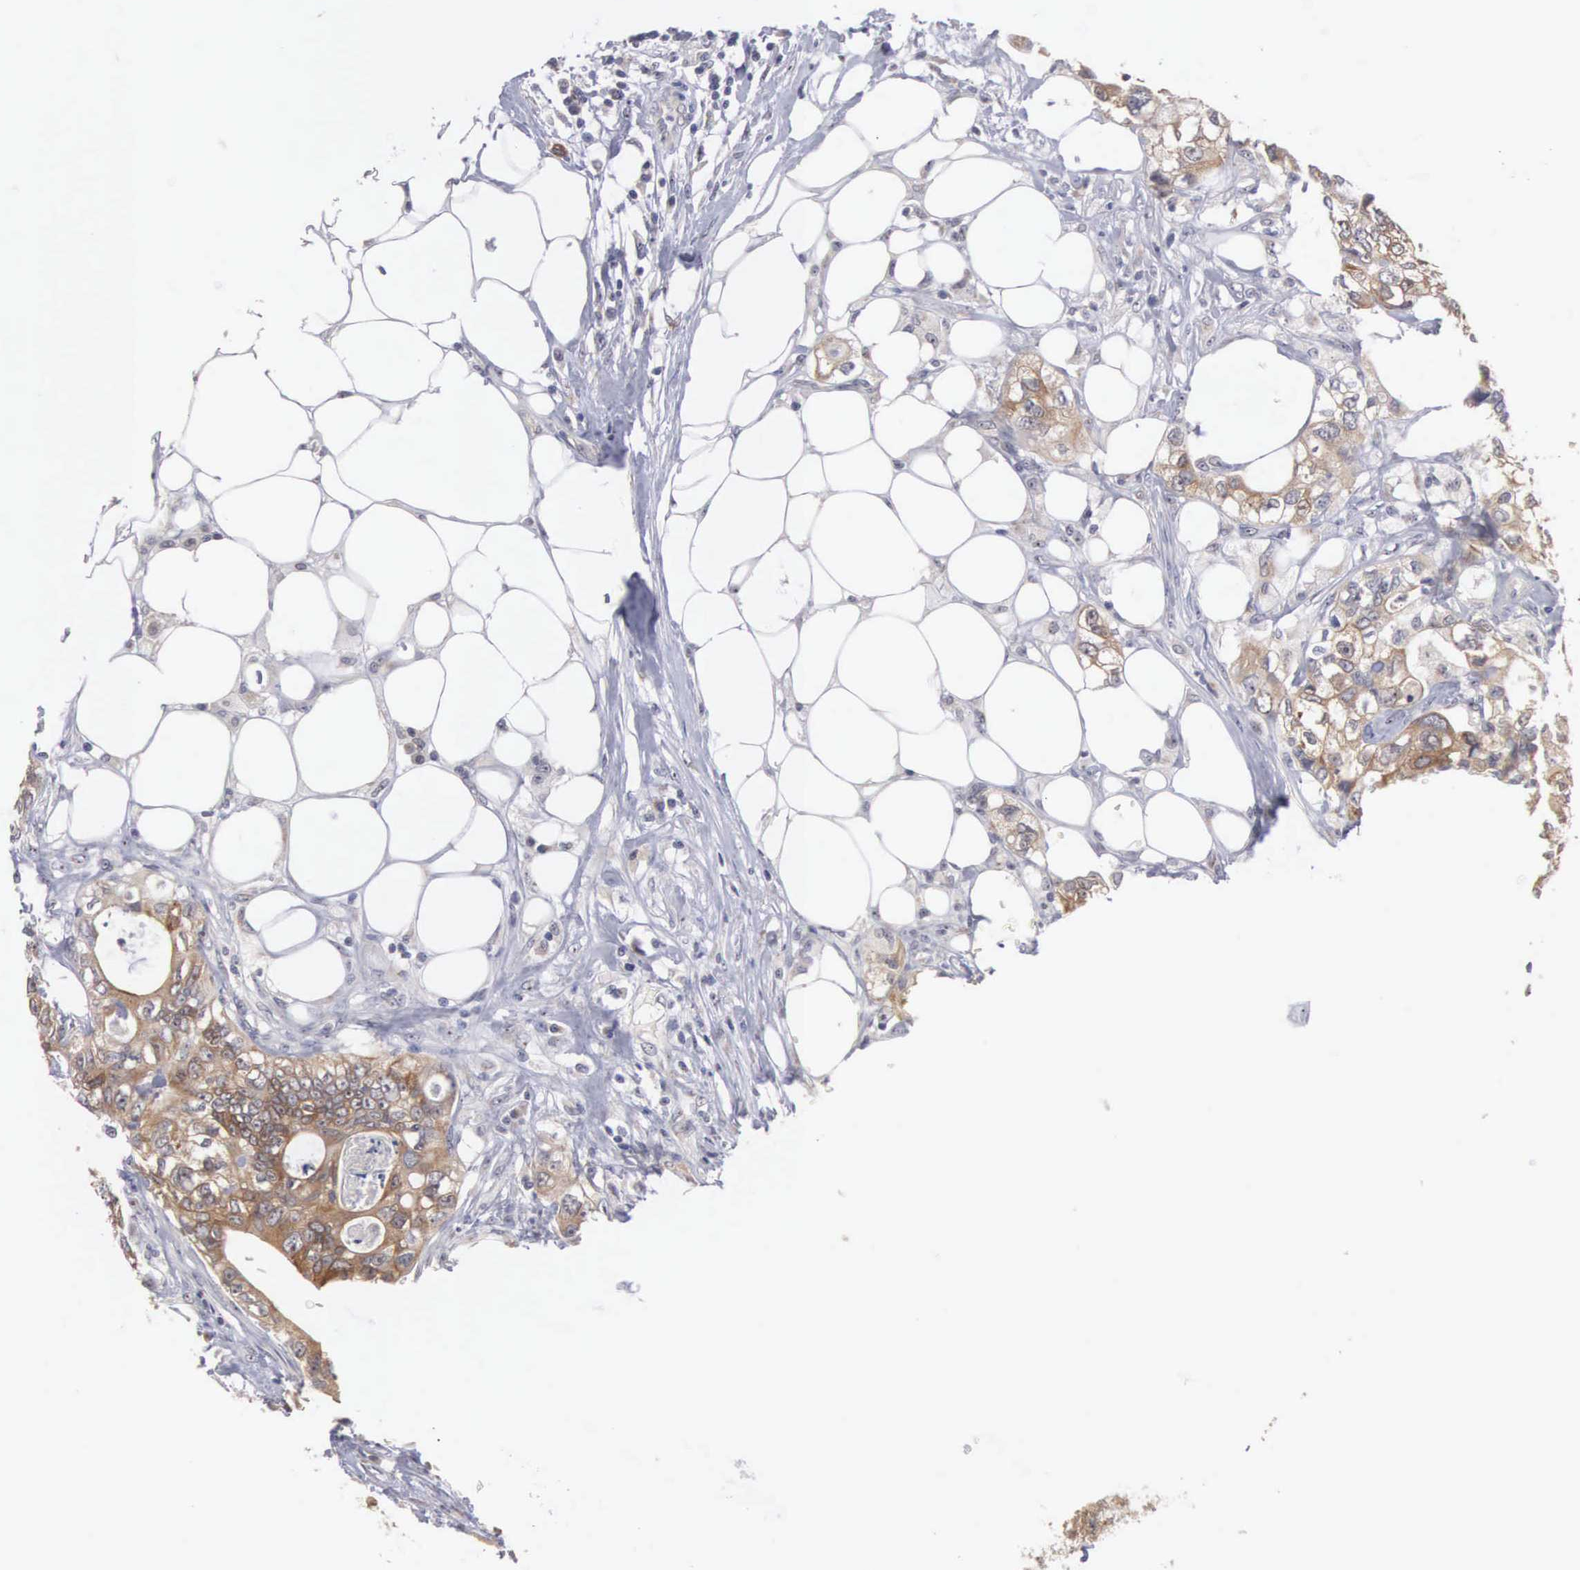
{"staining": {"intensity": "moderate", "quantity": ">75%", "location": "cytoplasmic/membranous"}, "tissue": "colorectal cancer", "cell_type": "Tumor cells", "image_type": "cancer", "snomed": [{"axis": "morphology", "description": "Adenocarcinoma, NOS"}, {"axis": "topography", "description": "Rectum"}], "caption": "Colorectal cancer (adenocarcinoma) tissue shows moderate cytoplasmic/membranous staining in about >75% of tumor cells", "gene": "AMN", "patient": {"sex": "female", "age": 57}}